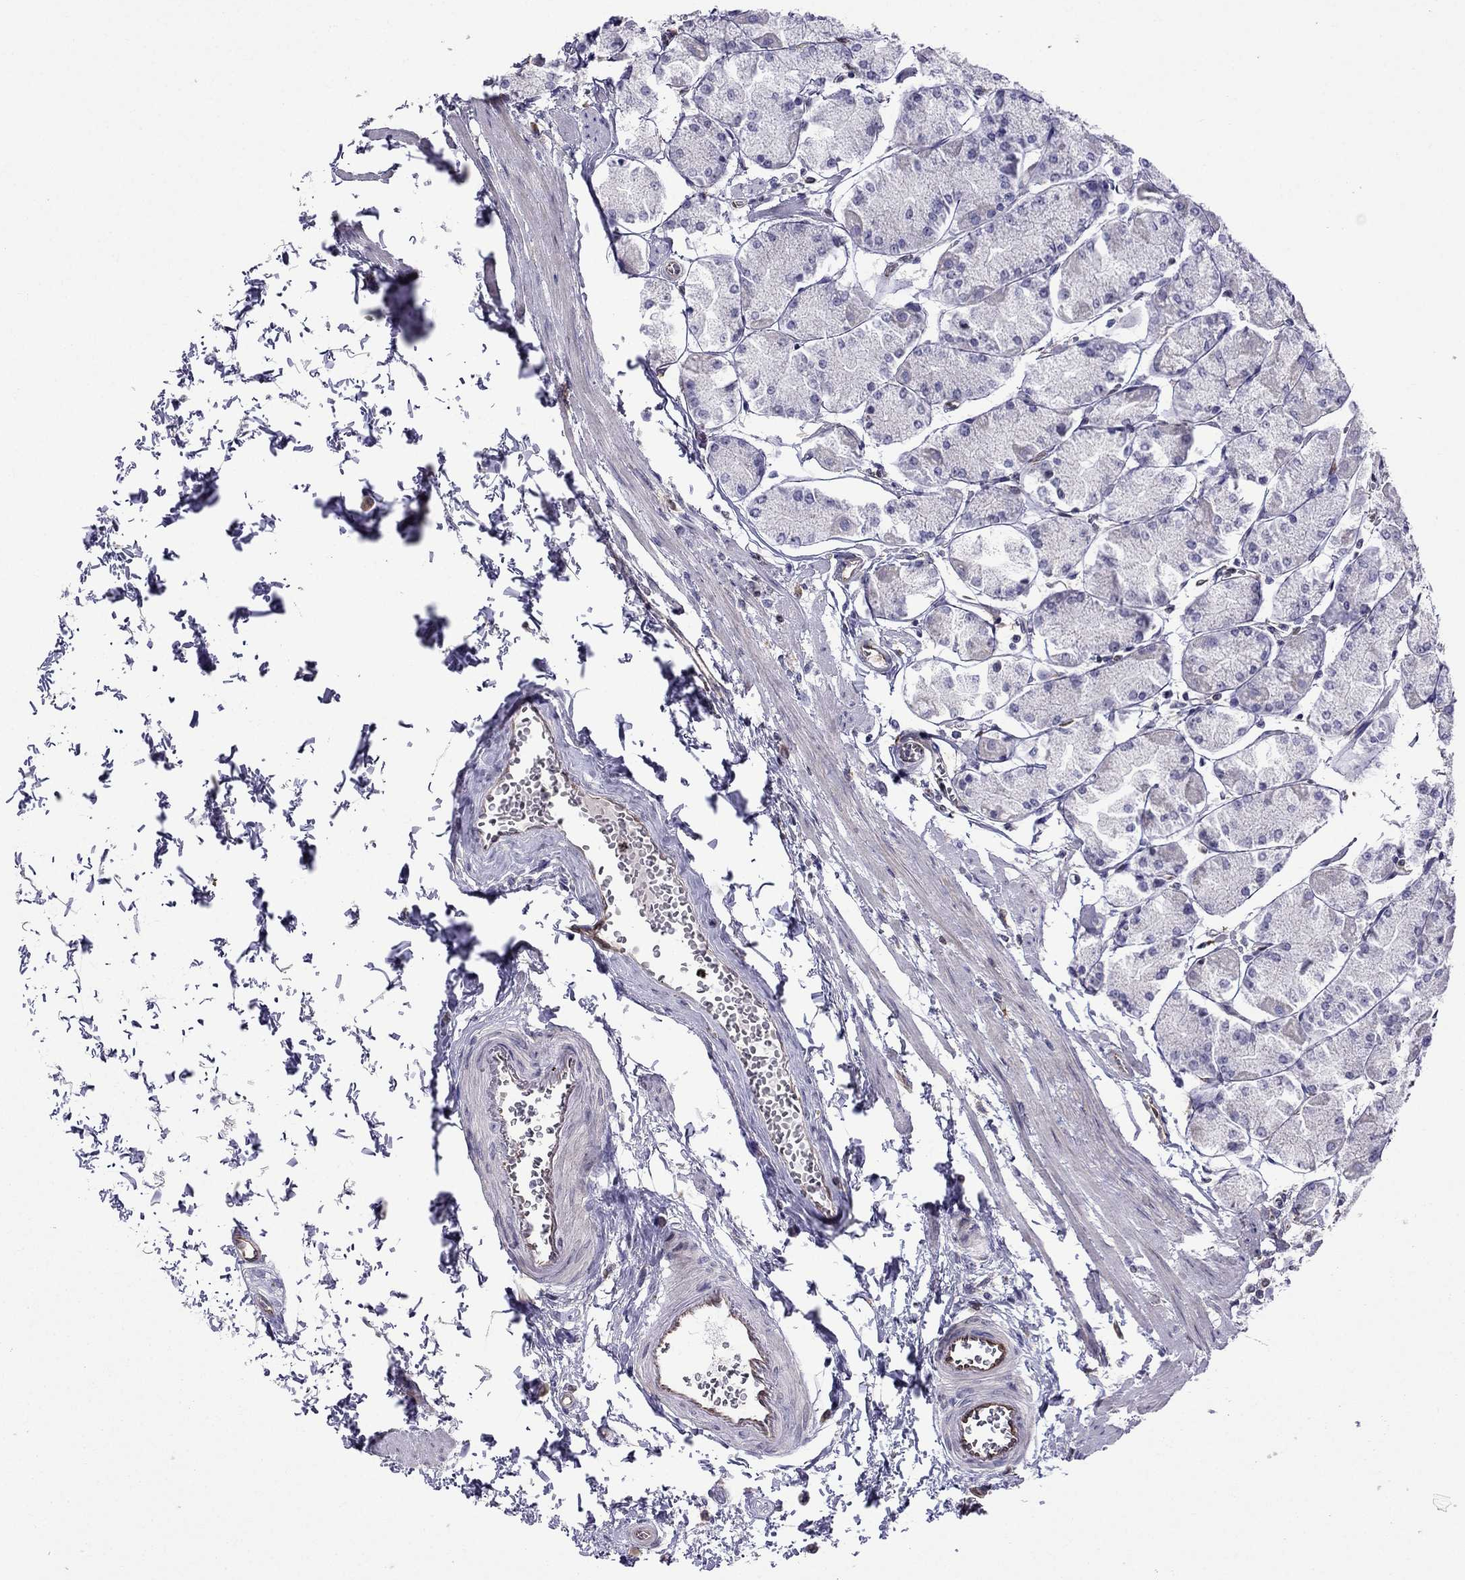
{"staining": {"intensity": "negative", "quantity": "none", "location": "none"}, "tissue": "stomach", "cell_type": "Glandular cells", "image_type": "normal", "snomed": [{"axis": "morphology", "description": "Normal tissue, NOS"}, {"axis": "topography", "description": "Stomach, upper"}], "caption": "Immunohistochemistry of unremarkable human stomach reveals no positivity in glandular cells. The staining is performed using DAB (3,3'-diaminobenzidine) brown chromogen with nuclei counter-stained in using hematoxylin.", "gene": "GNAL", "patient": {"sex": "male", "age": 60}}